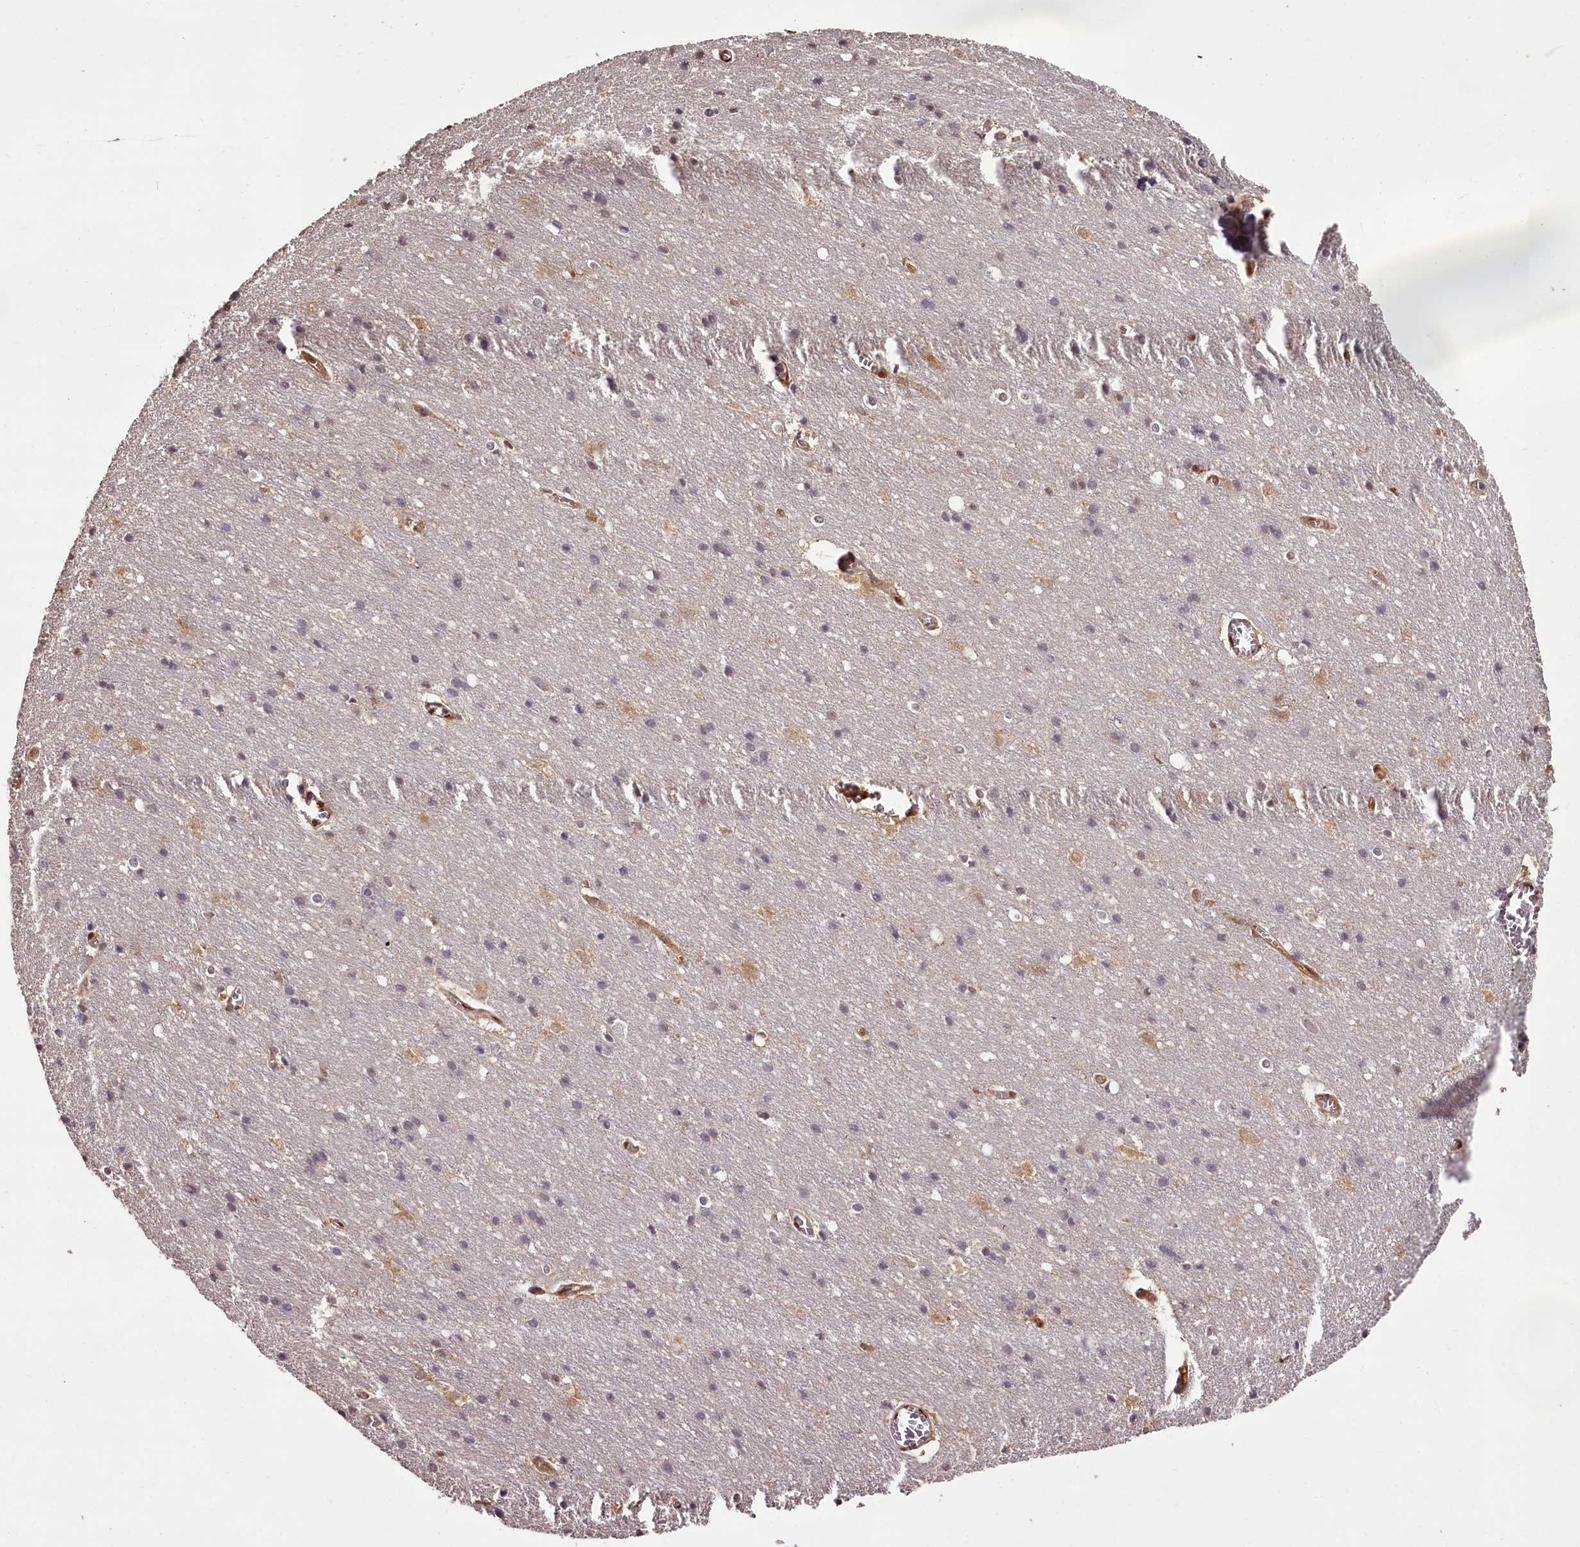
{"staining": {"intensity": "moderate", "quantity": ">75%", "location": "cytoplasmic/membranous,nuclear"}, "tissue": "cerebral cortex", "cell_type": "Endothelial cells", "image_type": "normal", "snomed": [{"axis": "morphology", "description": "Normal tissue, NOS"}, {"axis": "topography", "description": "Cerebral cortex"}], "caption": "IHC micrograph of normal cerebral cortex: cerebral cortex stained using IHC shows medium levels of moderate protein expression localized specifically in the cytoplasmic/membranous,nuclear of endothelial cells, appearing as a cytoplasmic/membranous,nuclear brown color.", "gene": "NPRL2", "patient": {"sex": "male", "age": 54}}